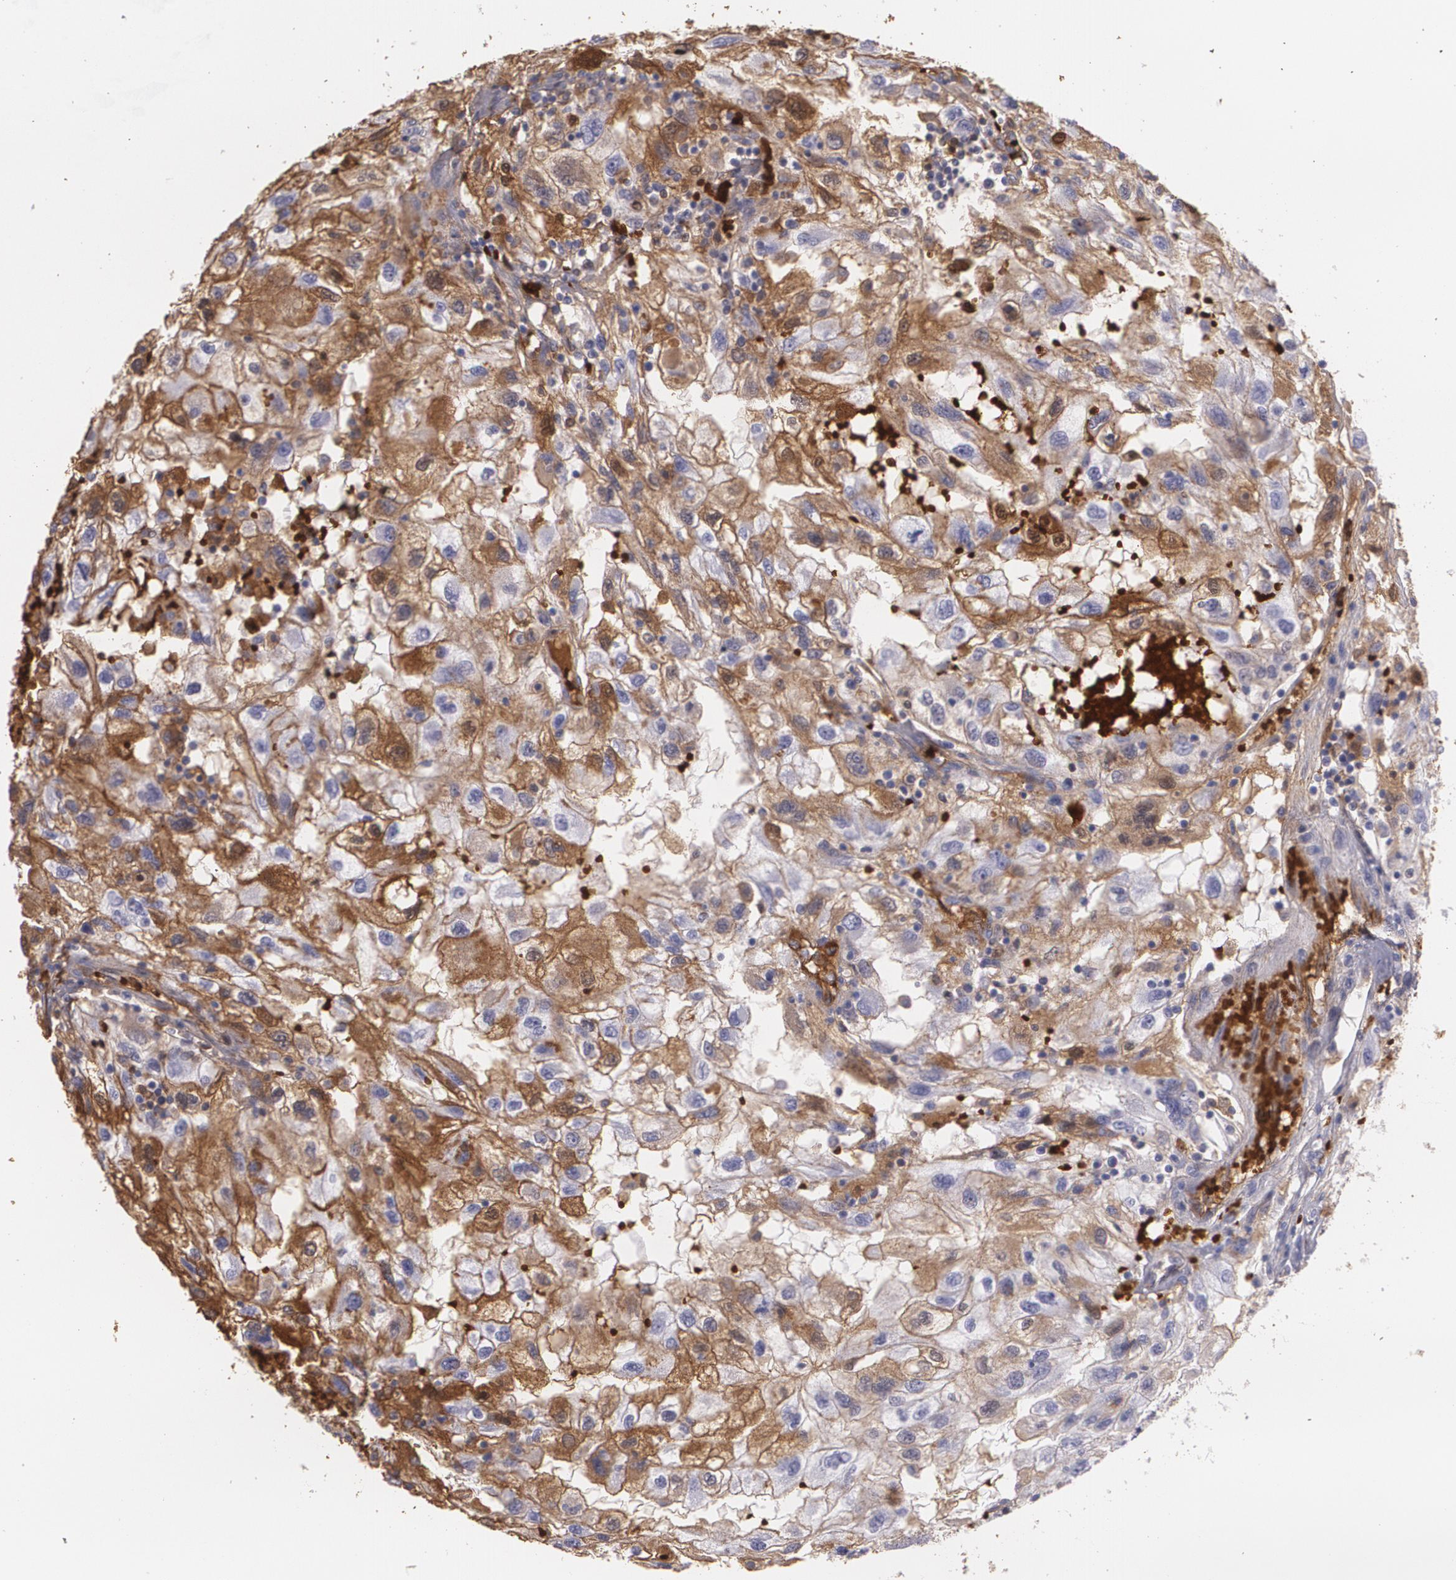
{"staining": {"intensity": "strong", "quantity": ">75%", "location": "cytoplasmic/membranous"}, "tissue": "renal cancer", "cell_type": "Tumor cells", "image_type": "cancer", "snomed": [{"axis": "morphology", "description": "Normal tissue, NOS"}, {"axis": "morphology", "description": "Adenocarcinoma, NOS"}, {"axis": "topography", "description": "Kidney"}], "caption": "About >75% of tumor cells in renal cancer (adenocarcinoma) show strong cytoplasmic/membranous protein staining as visualized by brown immunohistochemical staining.", "gene": "ACE", "patient": {"sex": "male", "age": 71}}